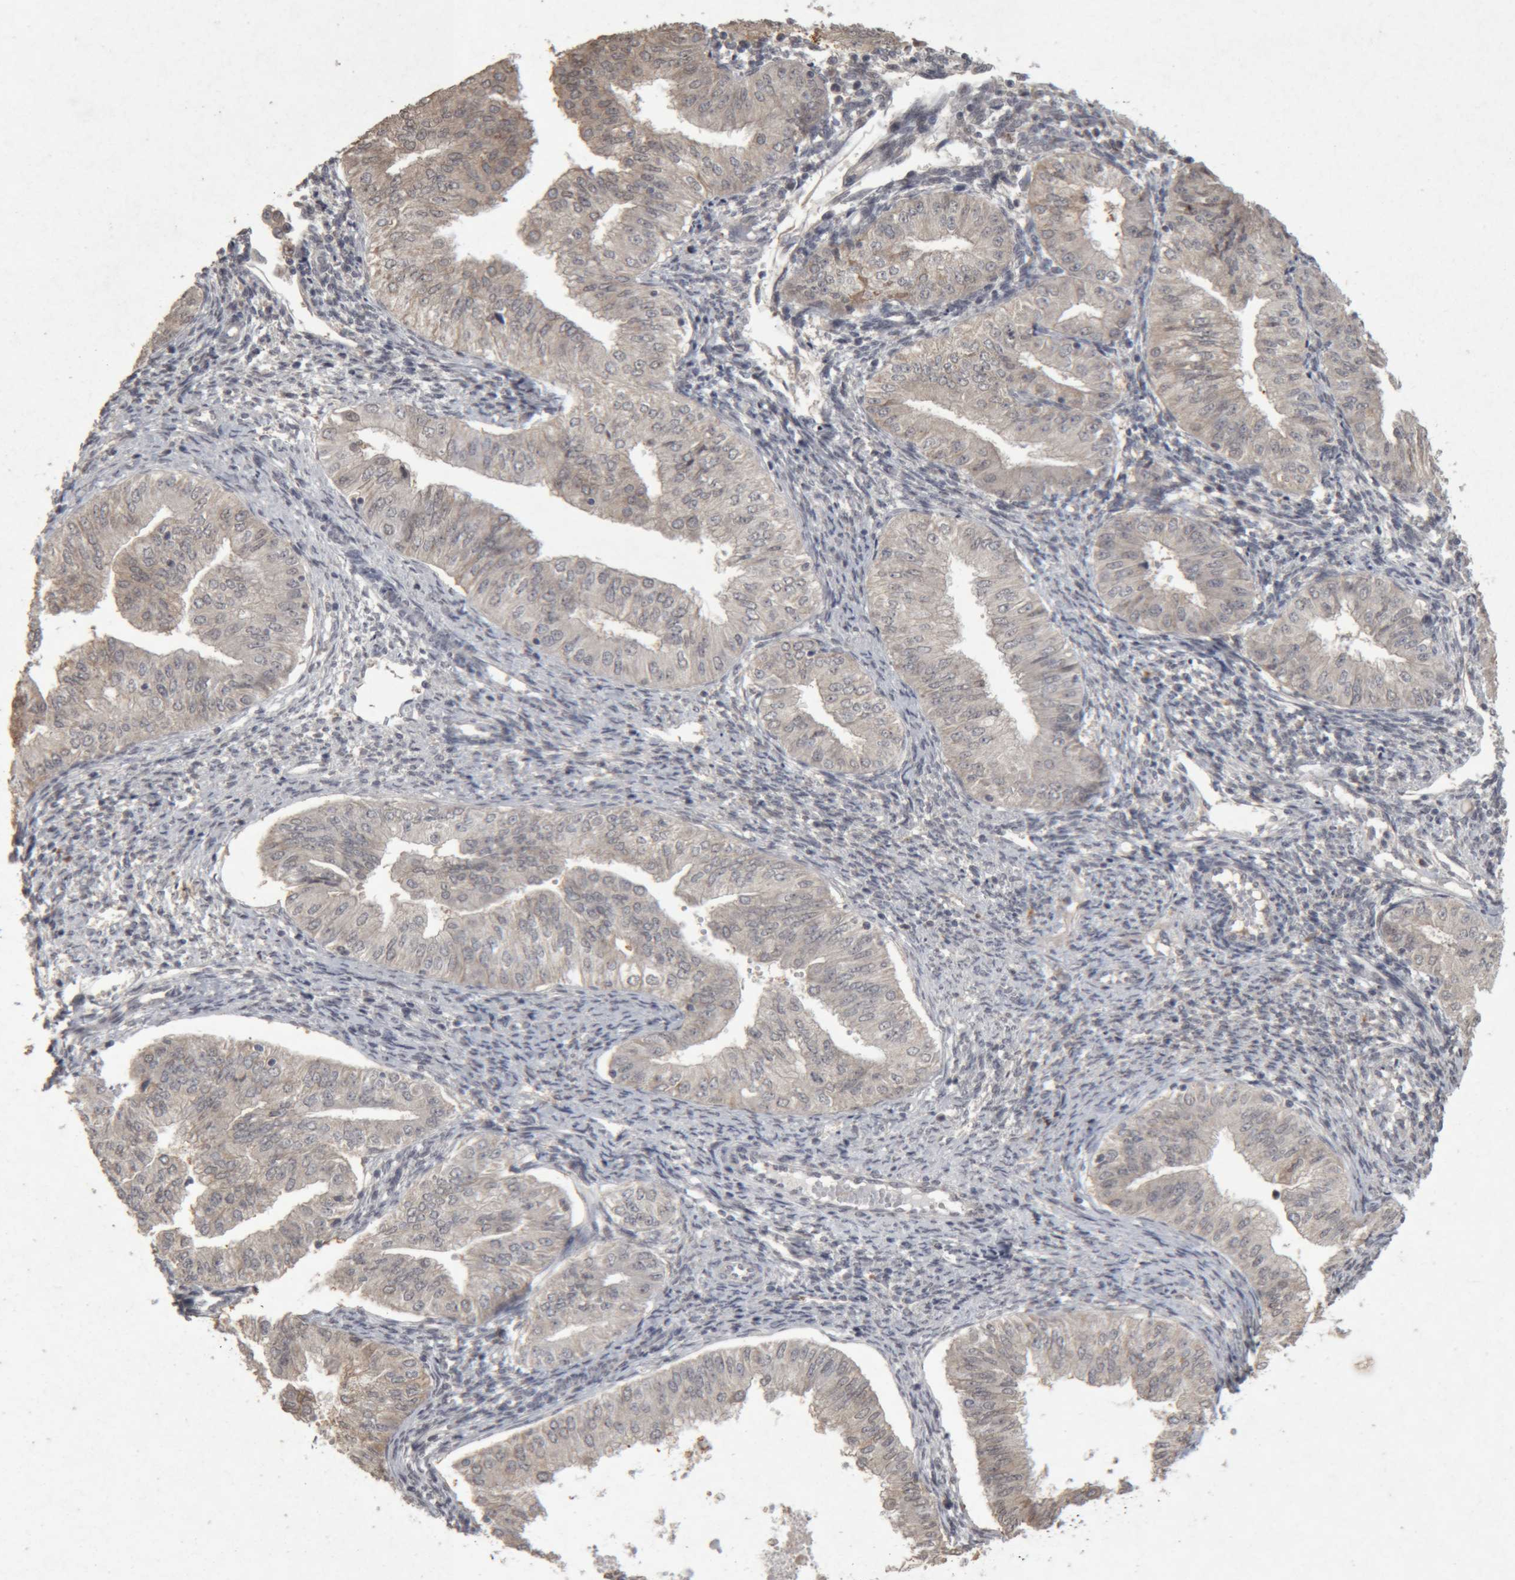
{"staining": {"intensity": "negative", "quantity": "none", "location": "none"}, "tissue": "endometrial cancer", "cell_type": "Tumor cells", "image_type": "cancer", "snomed": [{"axis": "morphology", "description": "Normal tissue, NOS"}, {"axis": "morphology", "description": "Adenocarcinoma, NOS"}, {"axis": "topography", "description": "Endometrium"}], "caption": "An immunohistochemistry photomicrograph of endometrial cancer (adenocarcinoma) is shown. There is no staining in tumor cells of endometrial cancer (adenocarcinoma).", "gene": "MEP1A", "patient": {"sex": "female", "age": 53}}